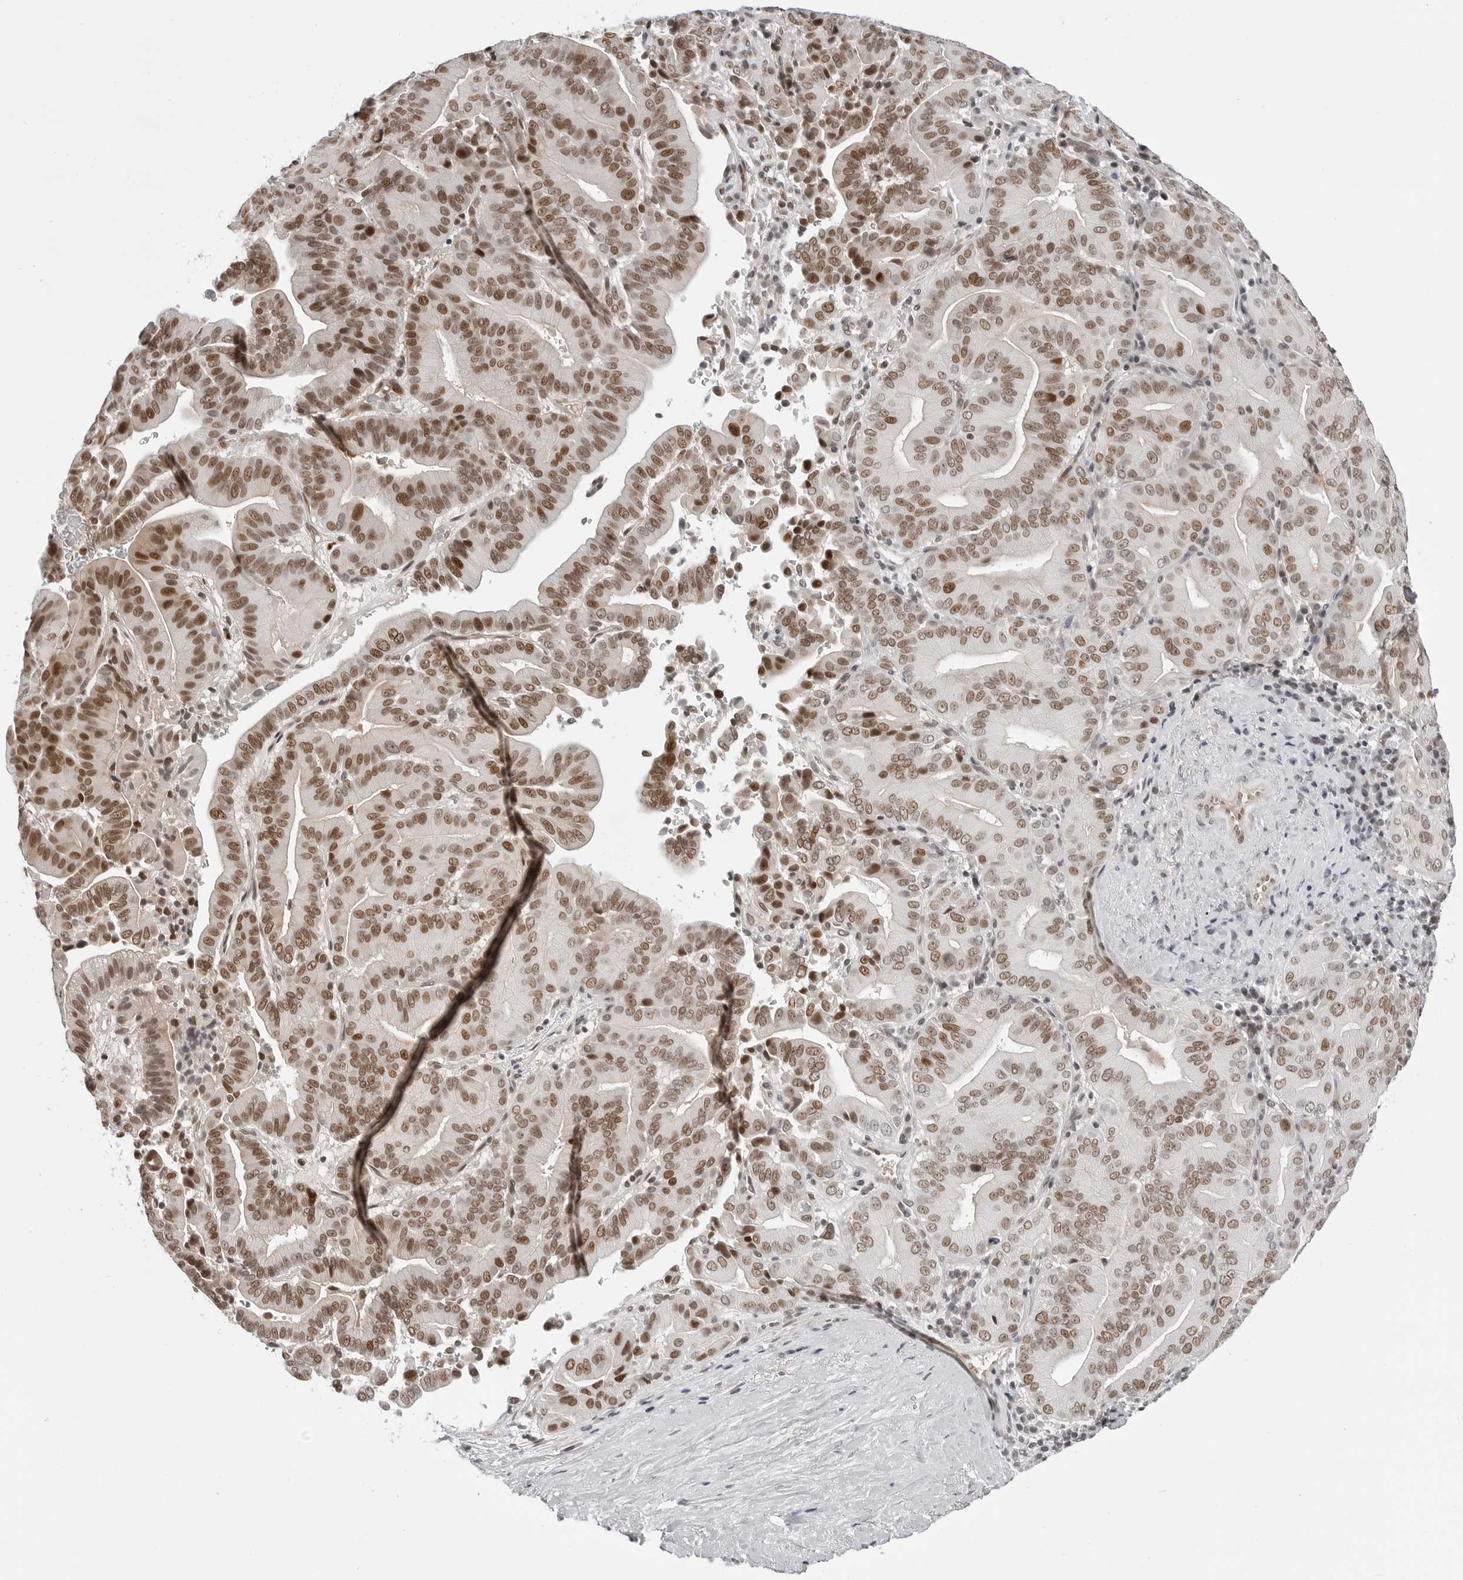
{"staining": {"intensity": "moderate", "quantity": ">75%", "location": "nuclear"}, "tissue": "liver cancer", "cell_type": "Tumor cells", "image_type": "cancer", "snomed": [{"axis": "morphology", "description": "Cholangiocarcinoma"}, {"axis": "topography", "description": "Liver"}], "caption": "About >75% of tumor cells in liver cancer (cholangiocarcinoma) show moderate nuclear protein positivity as visualized by brown immunohistochemical staining.", "gene": "PHF3", "patient": {"sex": "female", "age": 75}}